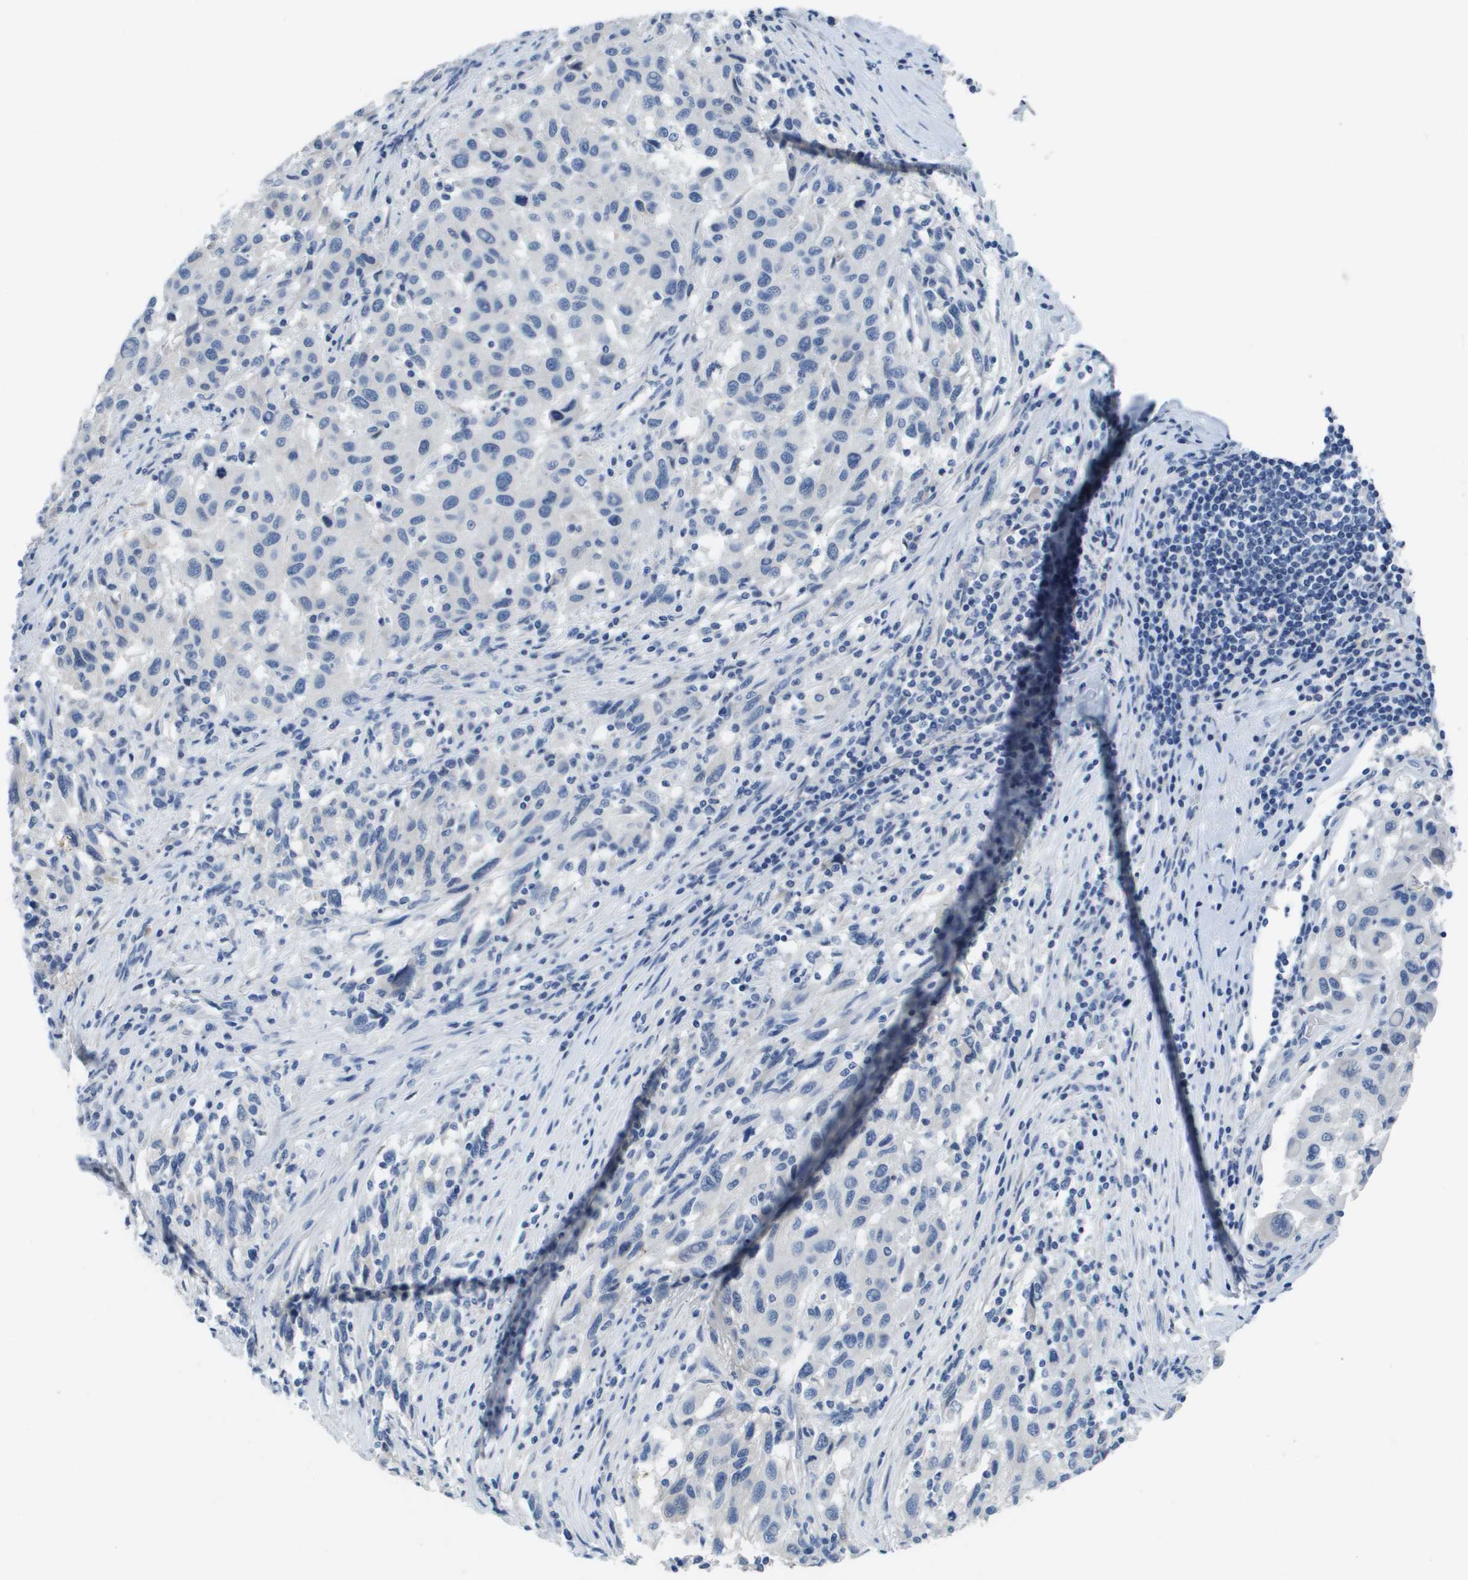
{"staining": {"intensity": "negative", "quantity": "none", "location": "none"}, "tissue": "melanoma", "cell_type": "Tumor cells", "image_type": "cancer", "snomed": [{"axis": "morphology", "description": "Malignant melanoma, Metastatic site"}, {"axis": "topography", "description": "Lymph node"}], "caption": "An IHC histopathology image of melanoma is shown. There is no staining in tumor cells of melanoma.", "gene": "NCS1", "patient": {"sex": "male", "age": 61}}